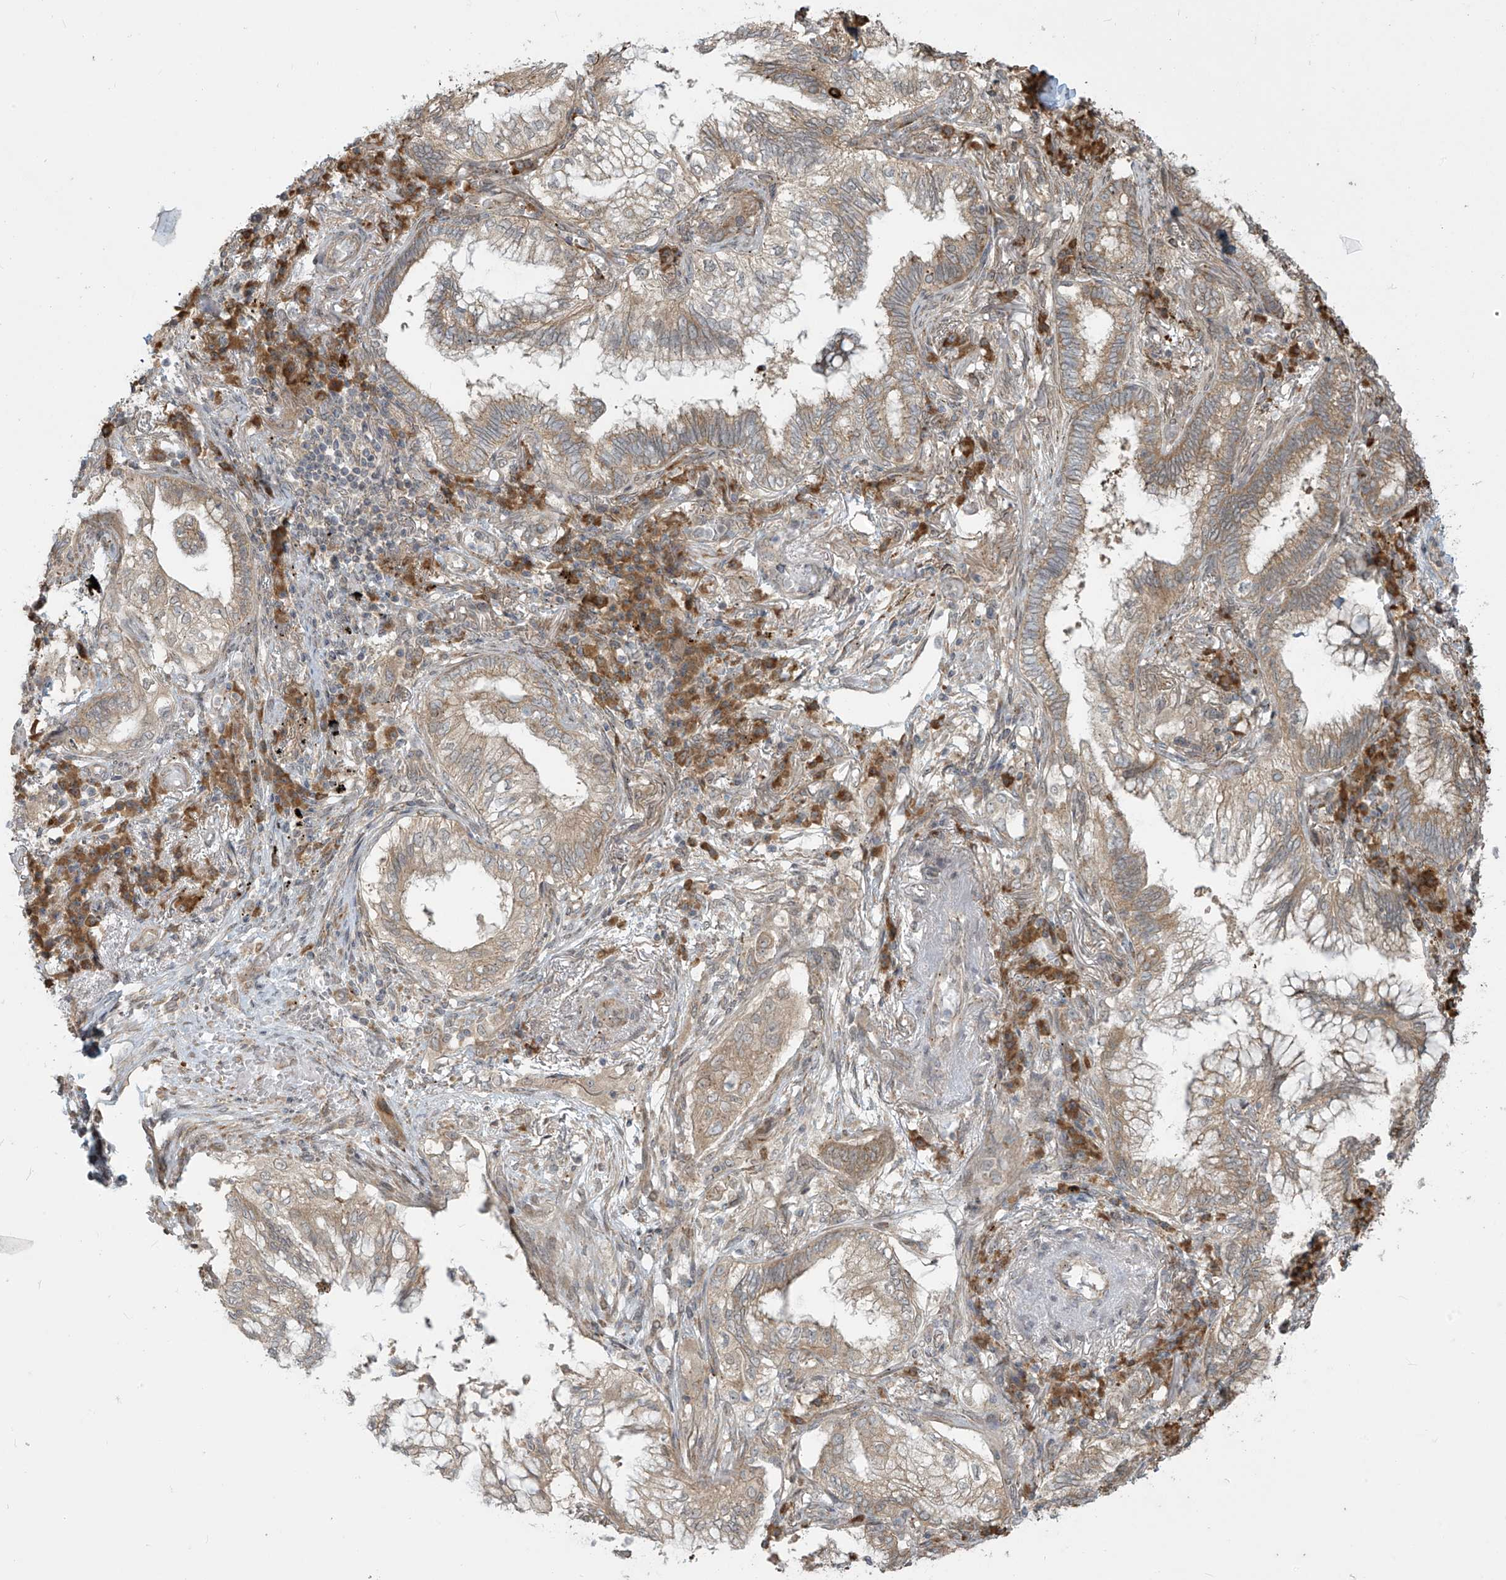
{"staining": {"intensity": "weak", "quantity": ">75%", "location": "cytoplasmic/membranous"}, "tissue": "lung cancer", "cell_type": "Tumor cells", "image_type": "cancer", "snomed": [{"axis": "morphology", "description": "Adenocarcinoma, NOS"}, {"axis": "topography", "description": "Lung"}], "caption": "Immunohistochemistry micrograph of human lung cancer (adenocarcinoma) stained for a protein (brown), which exhibits low levels of weak cytoplasmic/membranous expression in approximately >75% of tumor cells.", "gene": "PLEKHM3", "patient": {"sex": "female", "age": 70}}